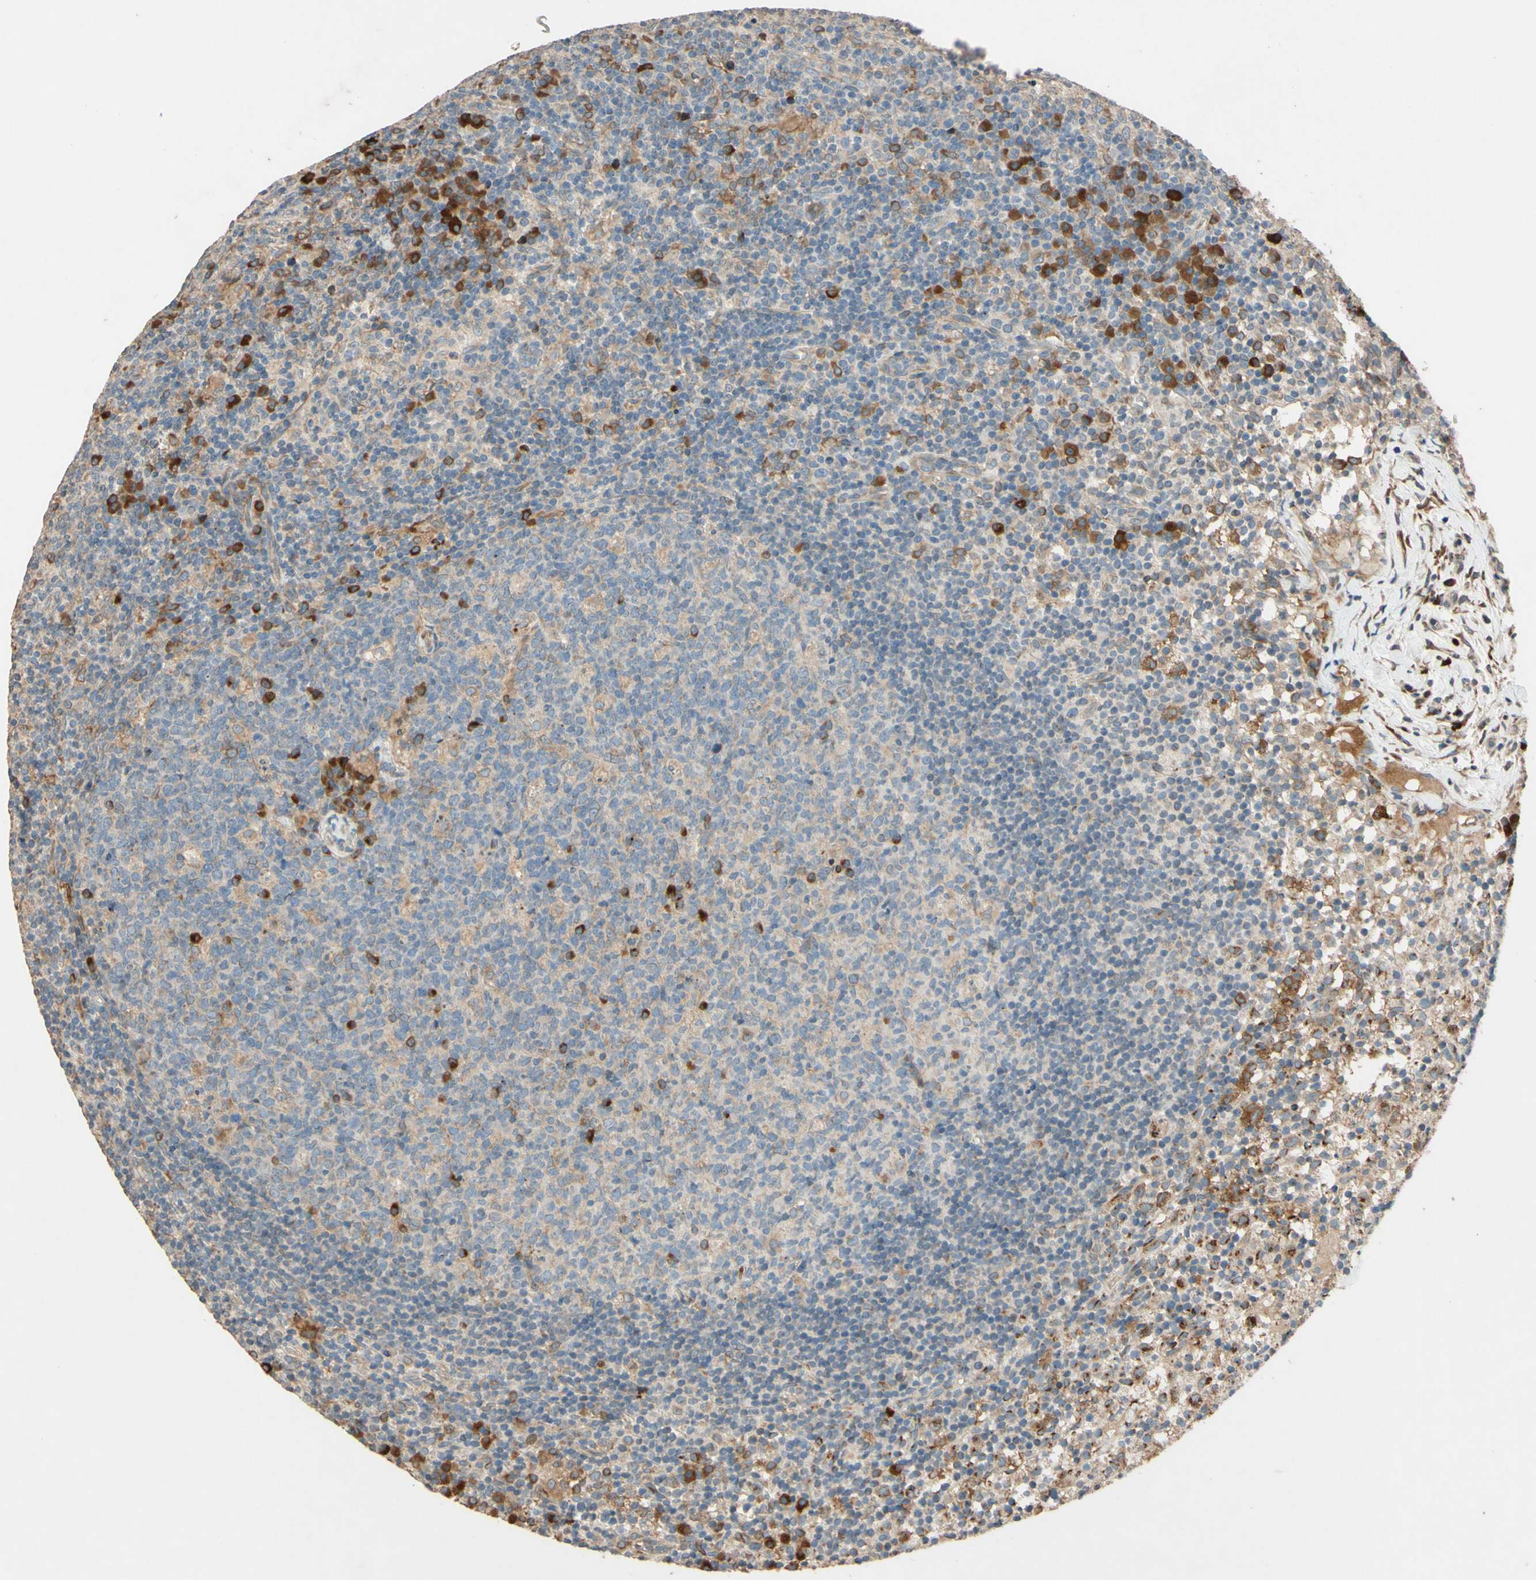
{"staining": {"intensity": "strong", "quantity": "<25%", "location": "cytoplasmic/membranous"}, "tissue": "lymph node", "cell_type": "Germinal center cells", "image_type": "normal", "snomed": [{"axis": "morphology", "description": "Normal tissue, NOS"}, {"axis": "morphology", "description": "Inflammation, NOS"}, {"axis": "topography", "description": "Lymph node"}], "caption": "Immunohistochemistry image of unremarkable lymph node stained for a protein (brown), which demonstrates medium levels of strong cytoplasmic/membranous expression in about <25% of germinal center cells.", "gene": "PTPRU", "patient": {"sex": "male", "age": 55}}